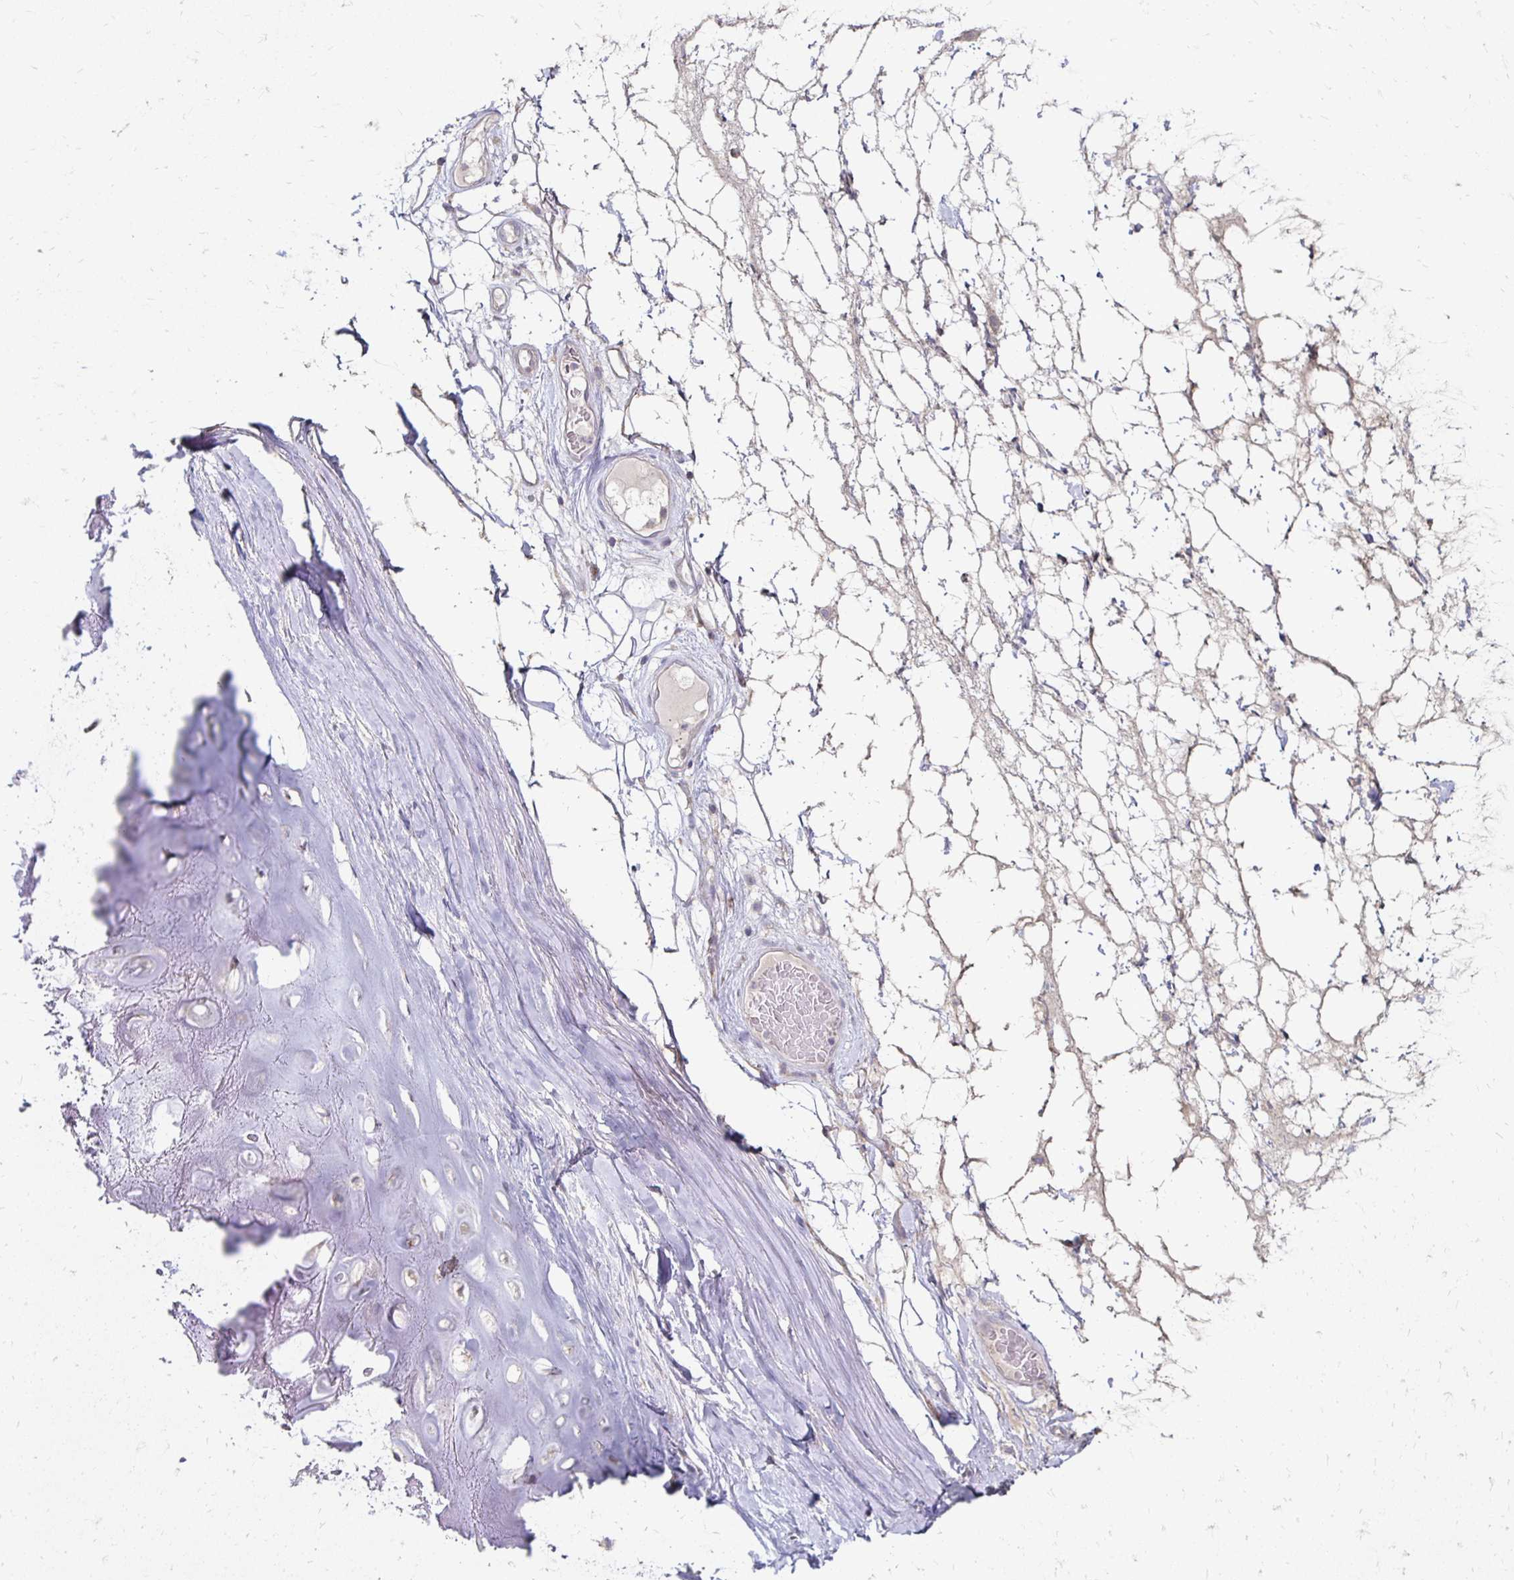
{"staining": {"intensity": "weak", "quantity": "25%-75%", "location": "cytoplasmic/membranous"}, "tissue": "adipose tissue", "cell_type": "Adipocytes", "image_type": "normal", "snomed": [{"axis": "morphology", "description": "Normal tissue, NOS"}, {"axis": "topography", "description": "Lymph node"}, {"axis": "topography", "description": "Cartilage tissue"}, {"axis": "topography", "description": "Nasopharynx"}], "caption": "Unremarkable adipose tissue displays weak cytoplasmic/membranous staining in approximately 25%-75% of adipocytes.", "gene": "ZNF727", "patient": {"sex": "male", "age": 63}}